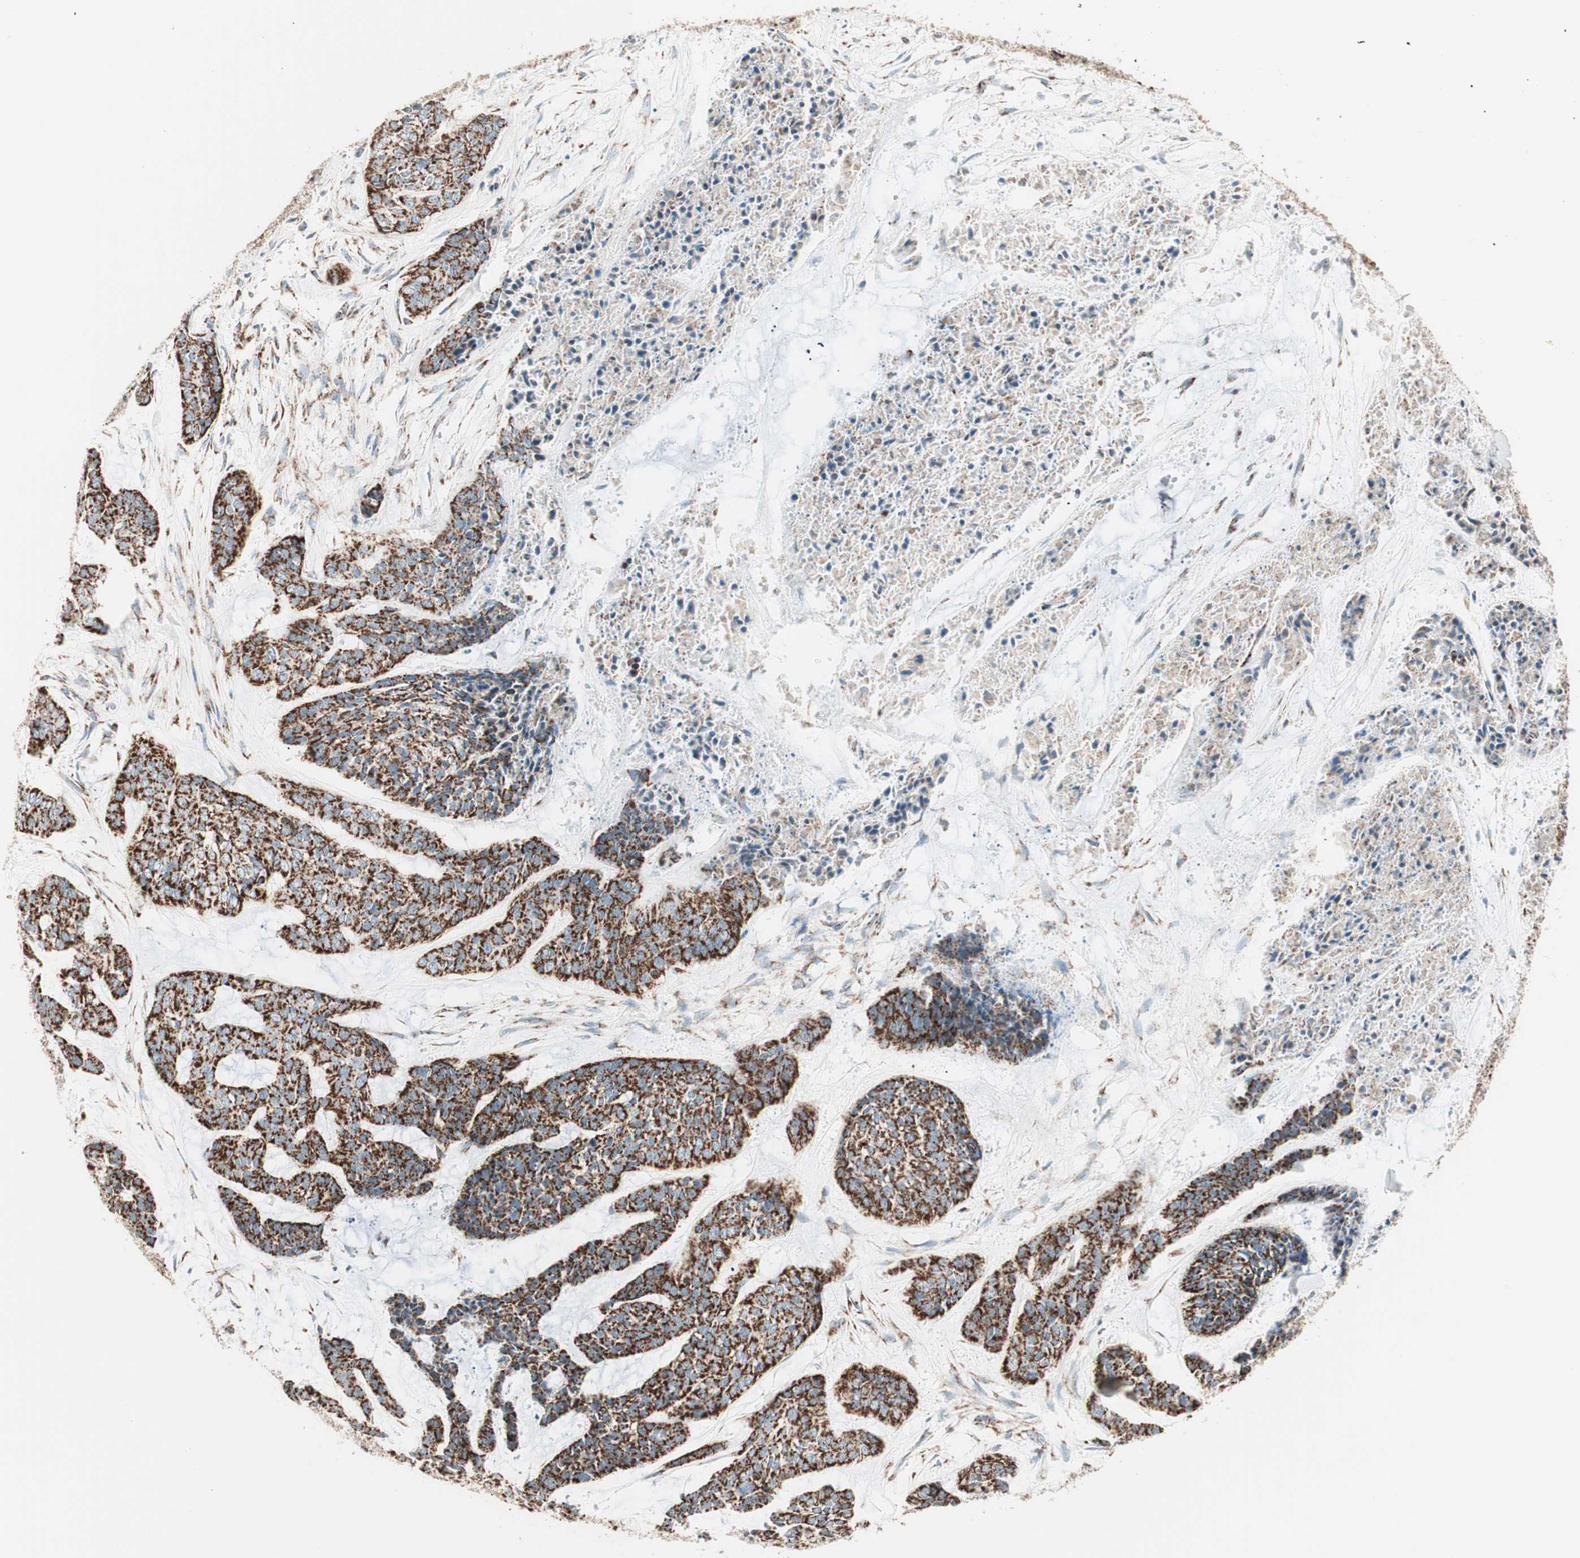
{"staining": {"intensity": "strong", "quantity": ">75%", "location": "cytoplasmic/membranous"}, "tissue": "skin cancer", "cell_type": "Tumor cells", "image_type": "cancer", "snomed": [{"axis": "morphology", "description": "Basal cell carcinoma"}, {"axis": "topography", "description": "Skin"}], "caption": "Human skin cancer stained for a protein (brown) displays strong cytoplasmic/membranous positive positivity in about >75% of tumor cells.", "gene": "TOMM20", "patient": {"sex": "female", "age": 64}}